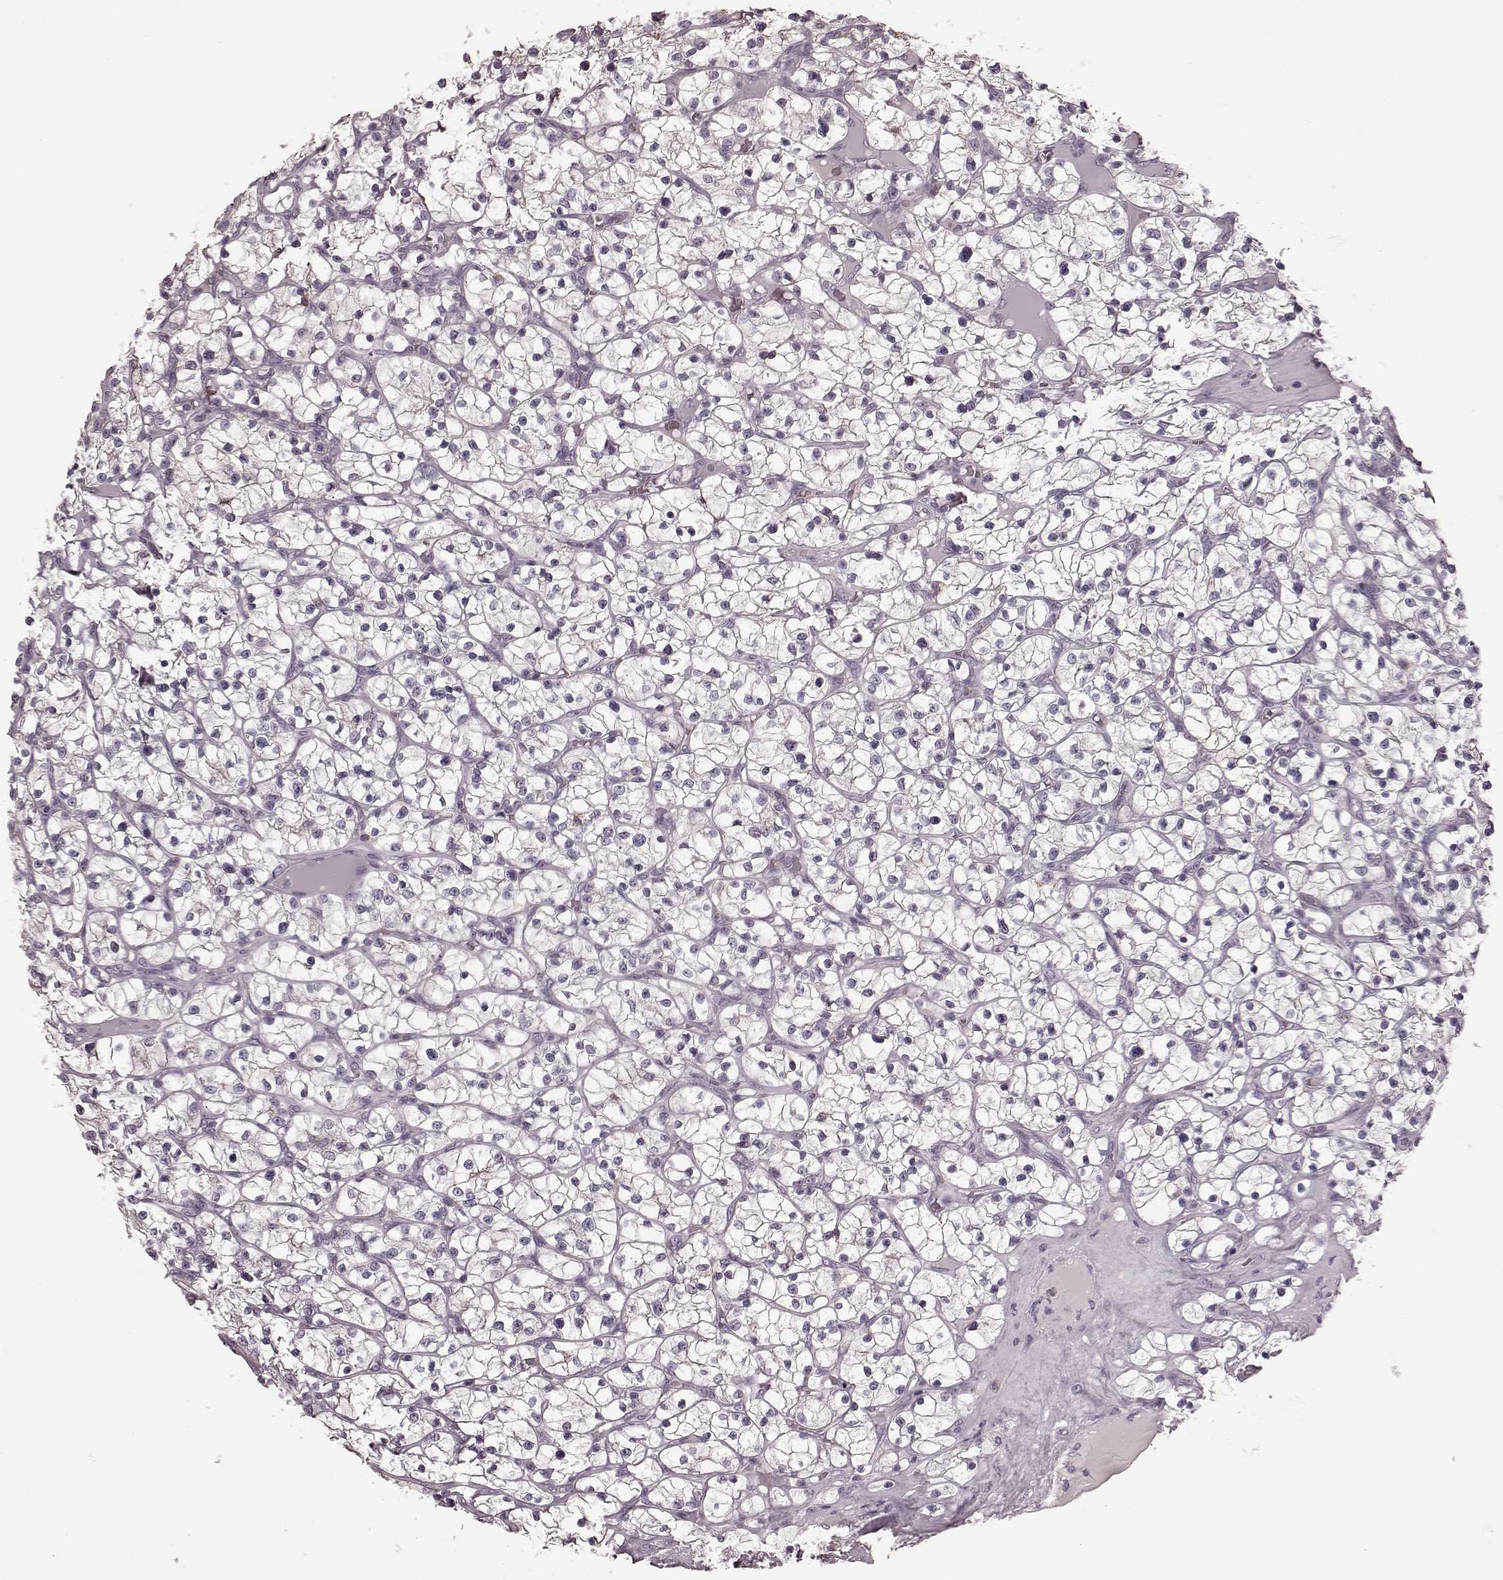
{"staining": {"intensity": "negative", "quantity": "none", "location": "none"}, "tissue": "renal cancer", "cell_type": "Tumor cells", "image_type": "cancer", "snomed": [{"axis": "morphology", "description": "Adenocarcinoma, NOS"}, {"axis": "topography", "description": "Kidney"}], "caption": "Human renal adenocarcinoma stained for a protein using immunohistochemistry (IHC) reveals no expression in tumor cells.", "gene": "CD28", "patient": {"sex": "female", "age": 64}}